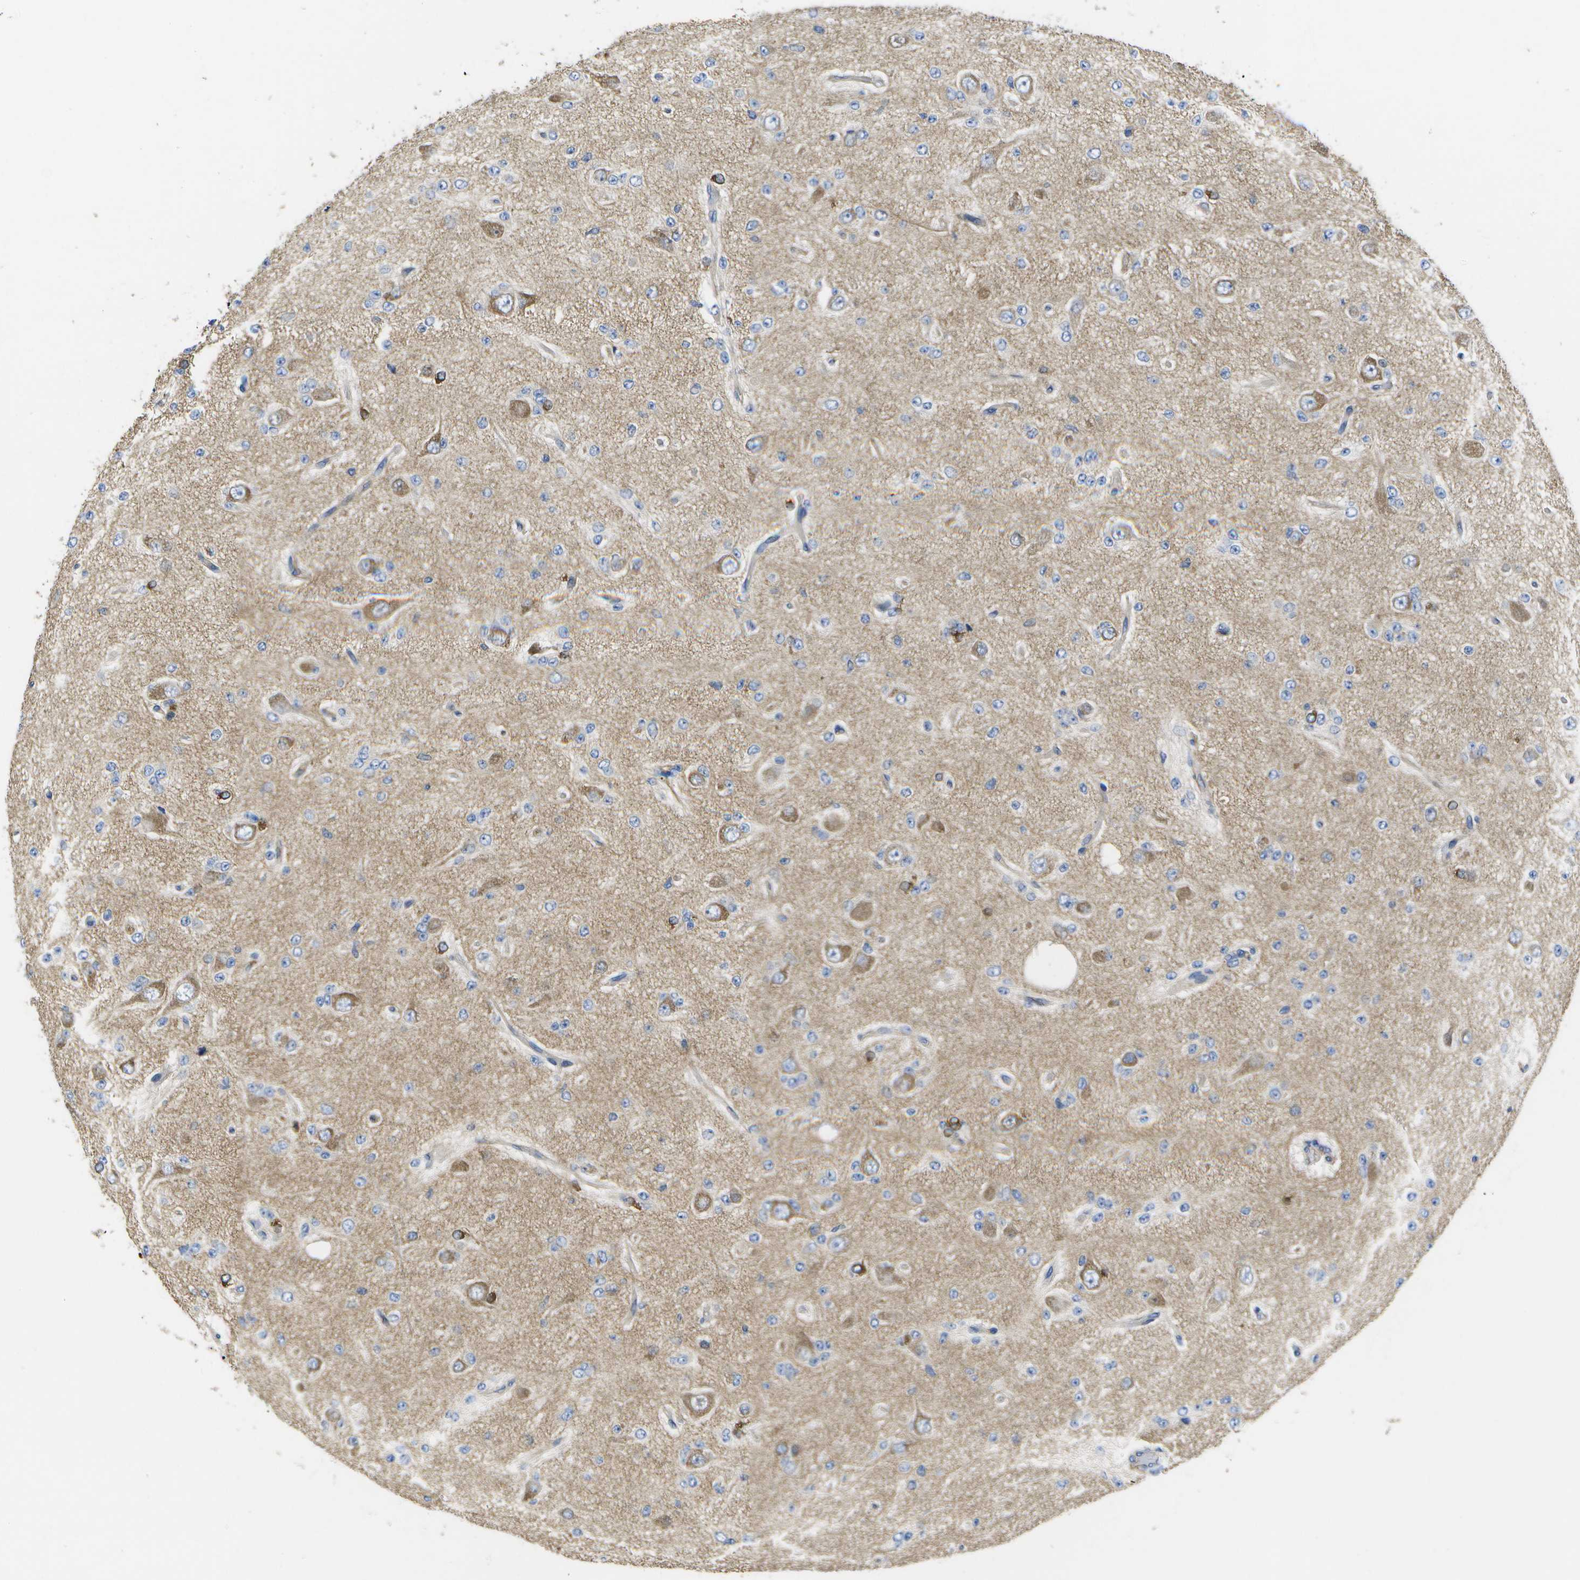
{"staining": {"intensity": "moderate", "quantity": "<25%", "location": "cytoplasmic/membranous"}, "tissue": "glioma", "cell_type": "Tumor cells", "image_type": "cancer", "snomed": [{"axis": "morphology", "description": "Glioma, malignant, Low grade"}, {"axis": "topography", "description": "Brain"}], "caption": "Immunohistochemical staining of glioma demonstrates low levels of moderate cytoplasmic/membranous expression in about <25% of tumor cells.", "gene": "DYSF", "patient": {"sex": "male", "age": 38}}